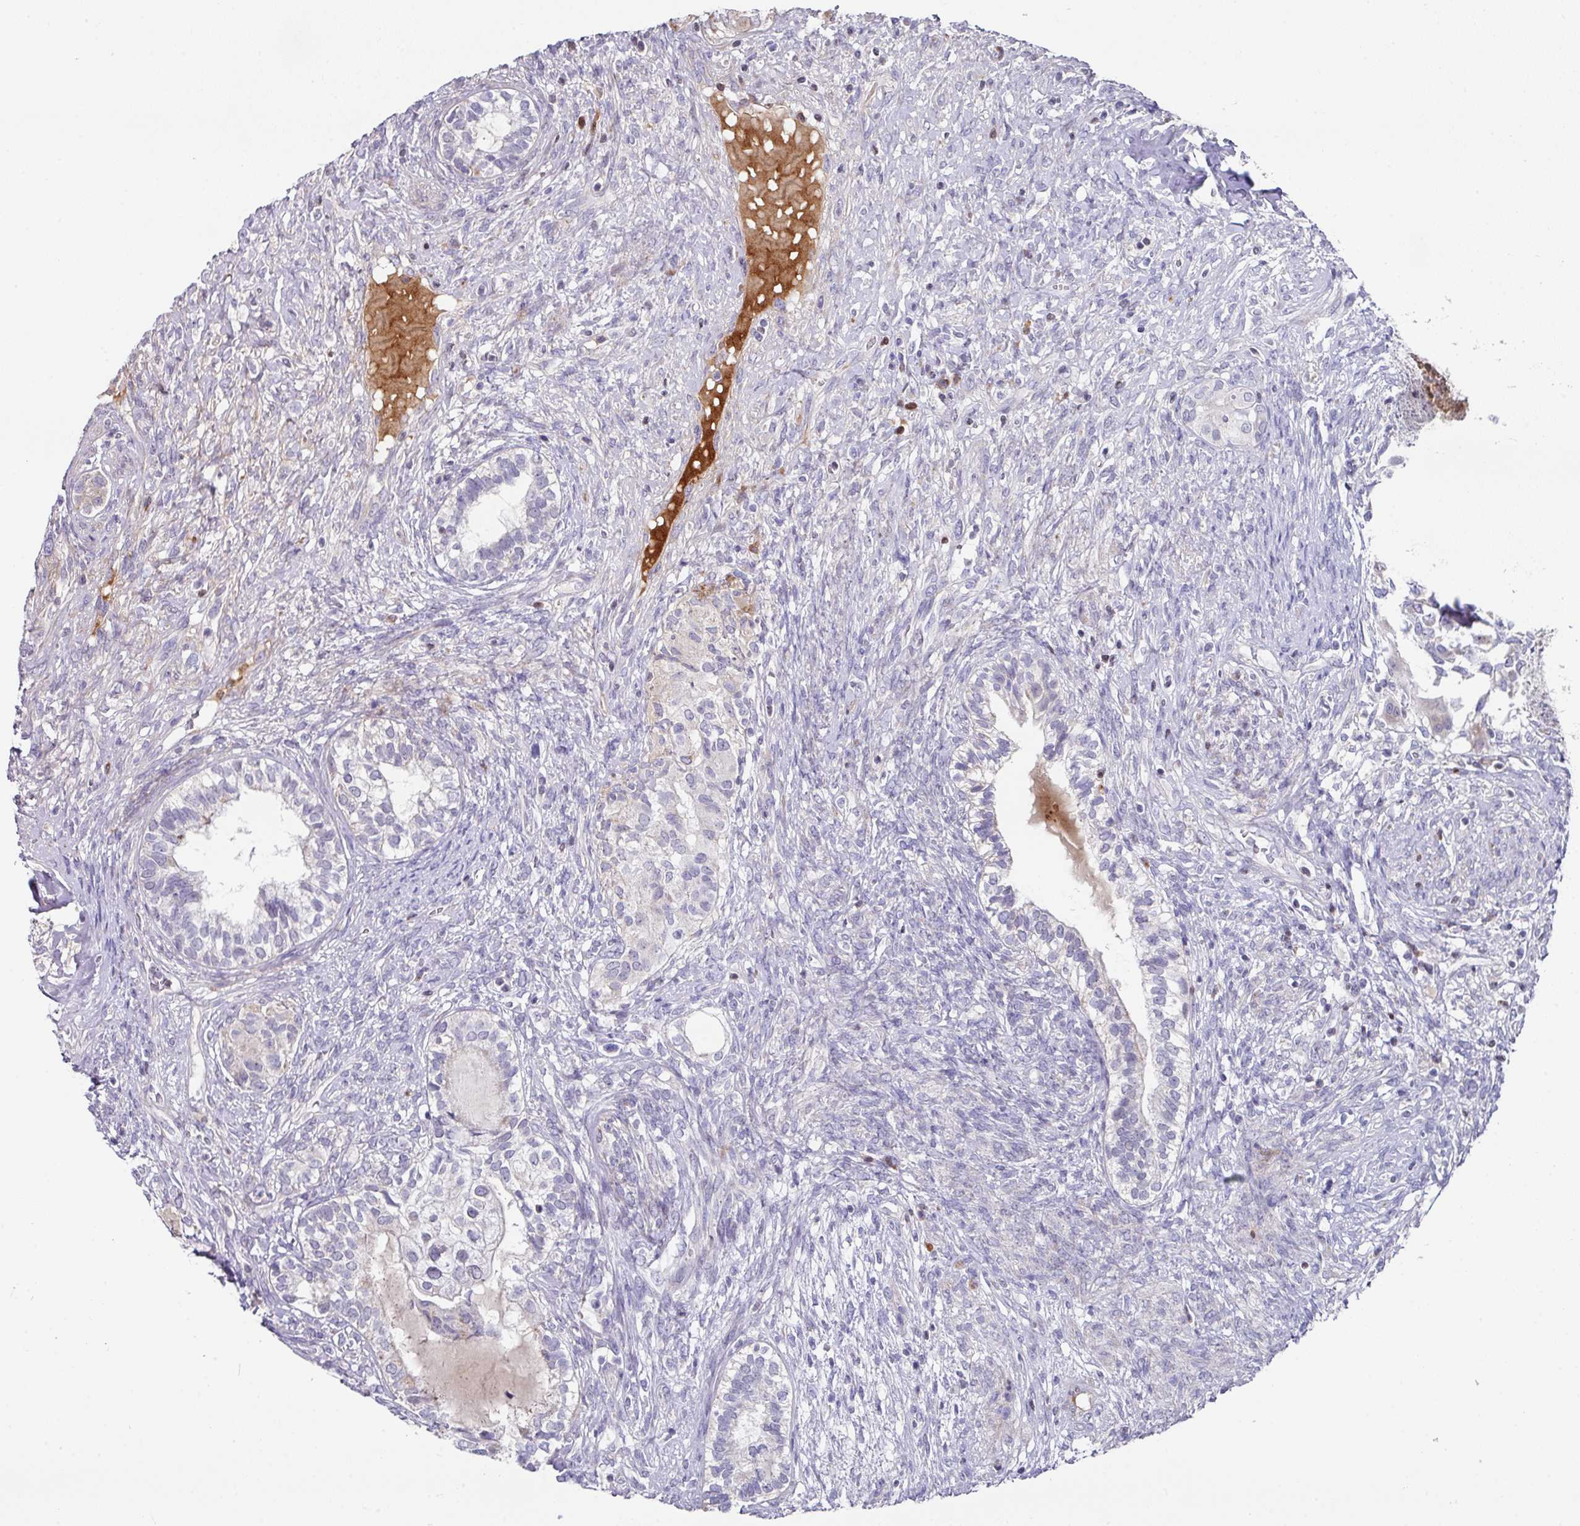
{"staining": {"intensity": "negative", "quantity": "none", "location": "none"}, "tissue": "testis cancer", "cell_type": "Tumor cells", "image_type": "cancer", "snomed": [{"axis": "morphology", "description": "Seminoma, NOS"}, {"axis": "morphology", "description": "Carcinoma, Embryonal, NOS"}, {"axis": "topography", "description": "Testis"}], "caption": "A high-resolution histopathology image shows immunohistochemistry (IHC) staining of testis embryonal carcinoma, which reveals no significant positivity in tumor cells.", "gene": "CBX7", "patient": {"sex": "male", "age": 41}}